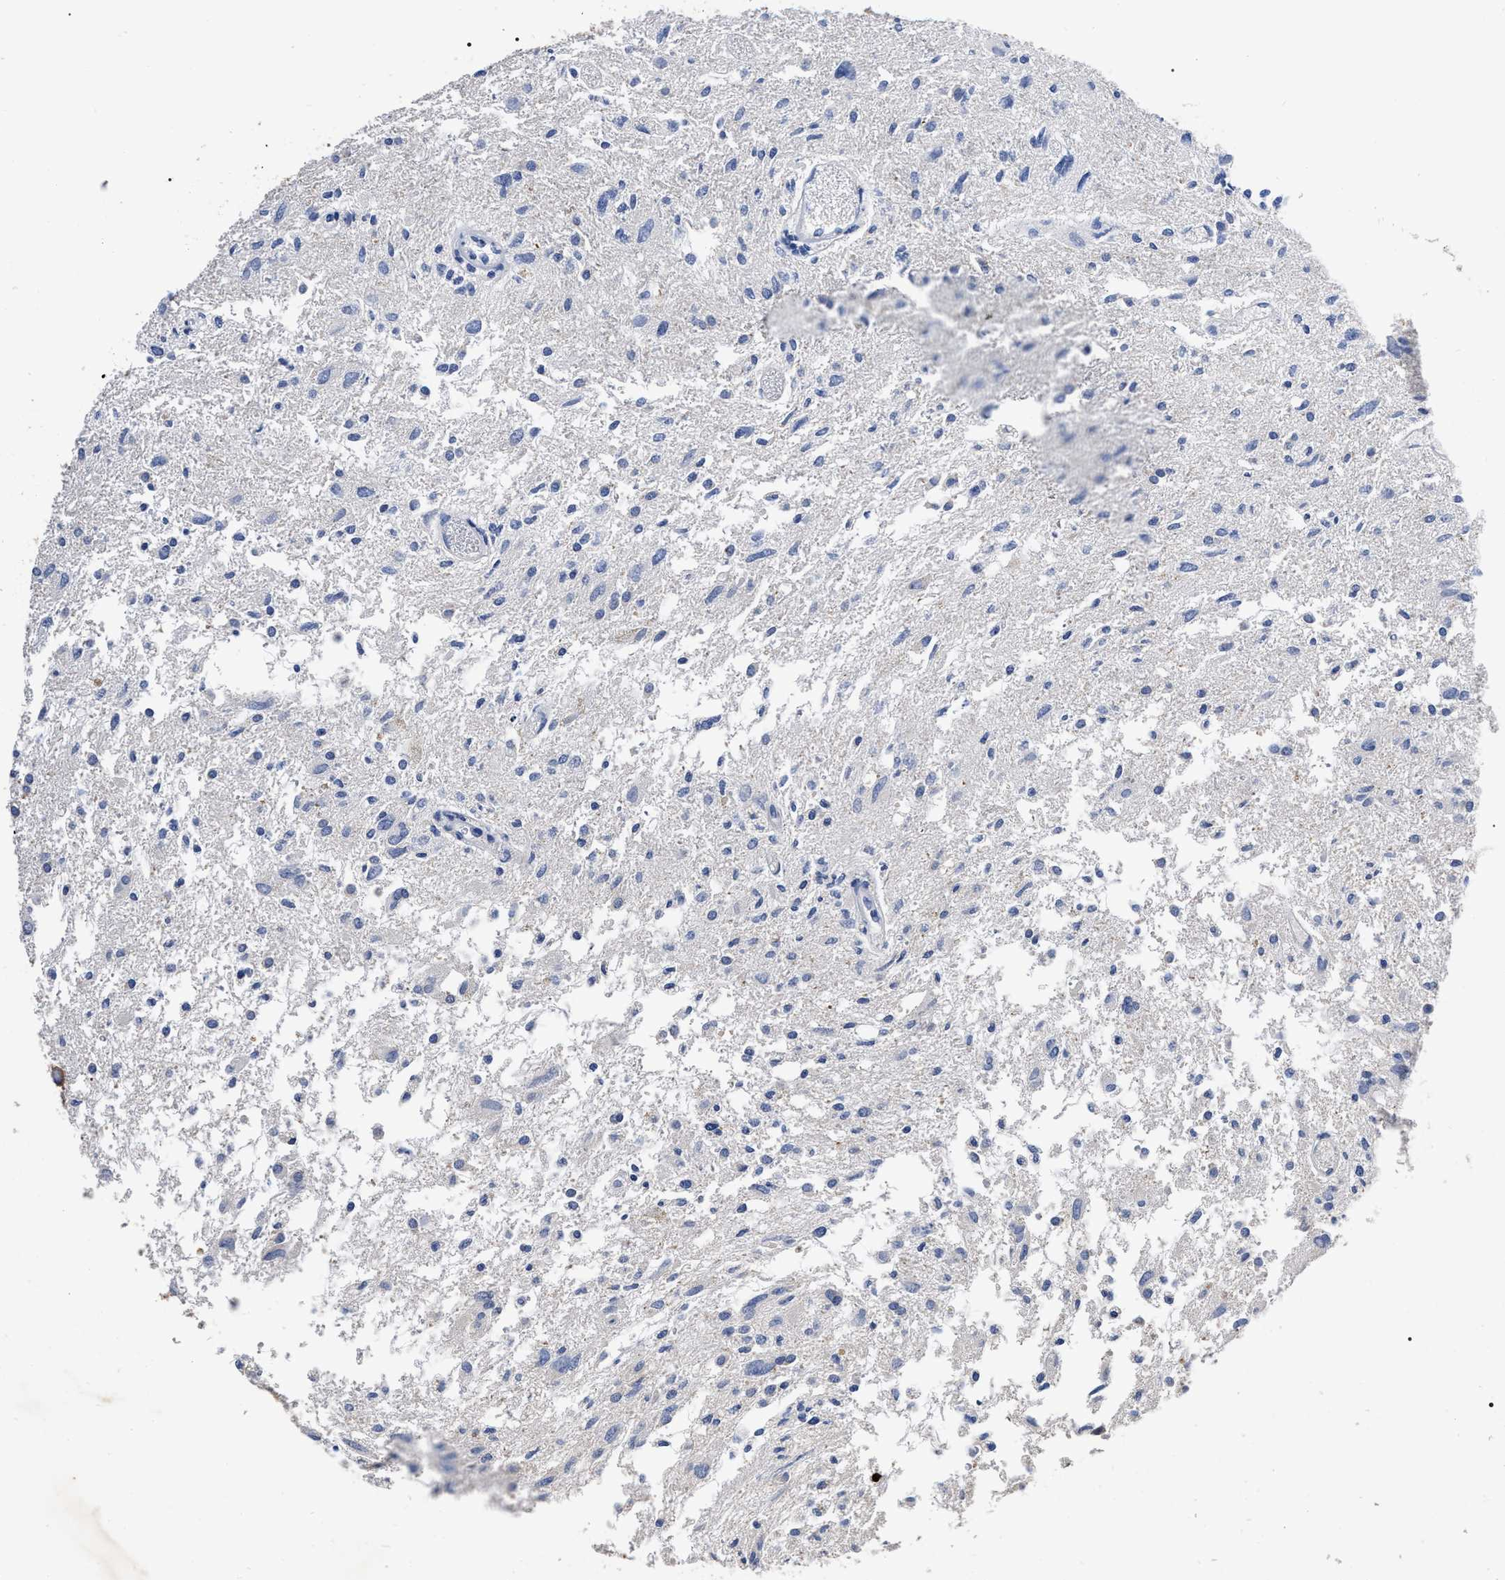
{"staining": {"intensity": "negative", "quantity": "none", "location": "none"}, "tissue": "glioma", "cell_type": "Tumor cells", "image_type": "cancer", "snomed": [{"axis": "morphology", "description": "Glioma, malignant, High grade"}, {"axis": "topography", "description": "Brain"}], "caption": "DAB (3,3'-diaminobenzidine) immunohistochemical staining of human malignant glioma (high-grade) displays no significant expression in tumor cells.", "gene": "RAP1GDS1", "patient": {"sex": "female", "age": 59}}